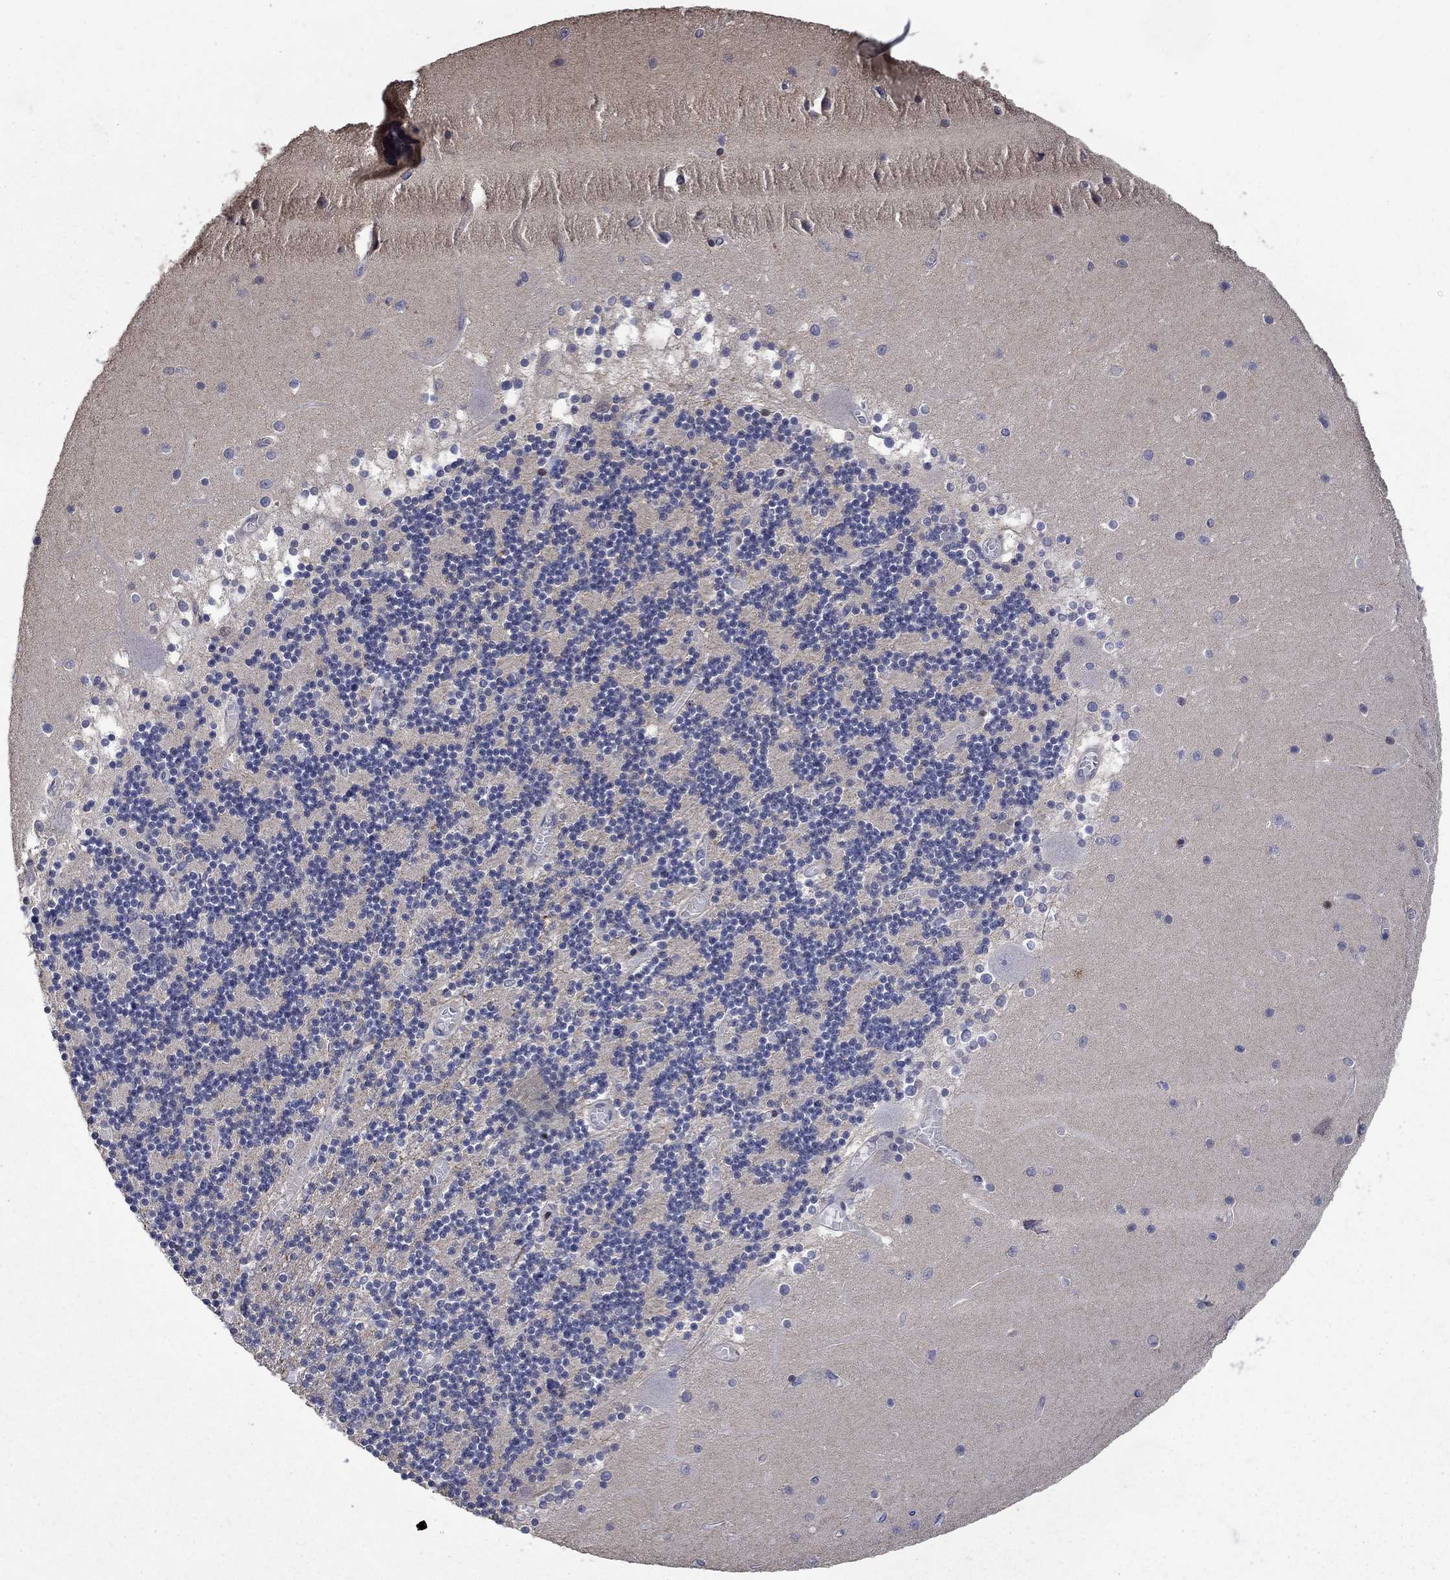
{"staining": {"intensity": "negative", "quantity": "none", "location": "none"}, "tissue": "cerebellum", "cell_type": "Cells in granular layer", "image_type": "normal", "snomed": [{"axis": "morphology", "description": "Normal tissue, NOS"}, {"axis": "topography", "description": "Cerebellum"}], "caption": "The image demonstrates no staining of cells in granular layer in normal cerebellum. (Stains: DAB (3,3'-diaminobenzidine) IHC with hematoxylin counter stain, Microscopy: brightfield microscopy at high magnification).", "gene": "DVL1", "patient": {"sex": "female", "age": 28}}